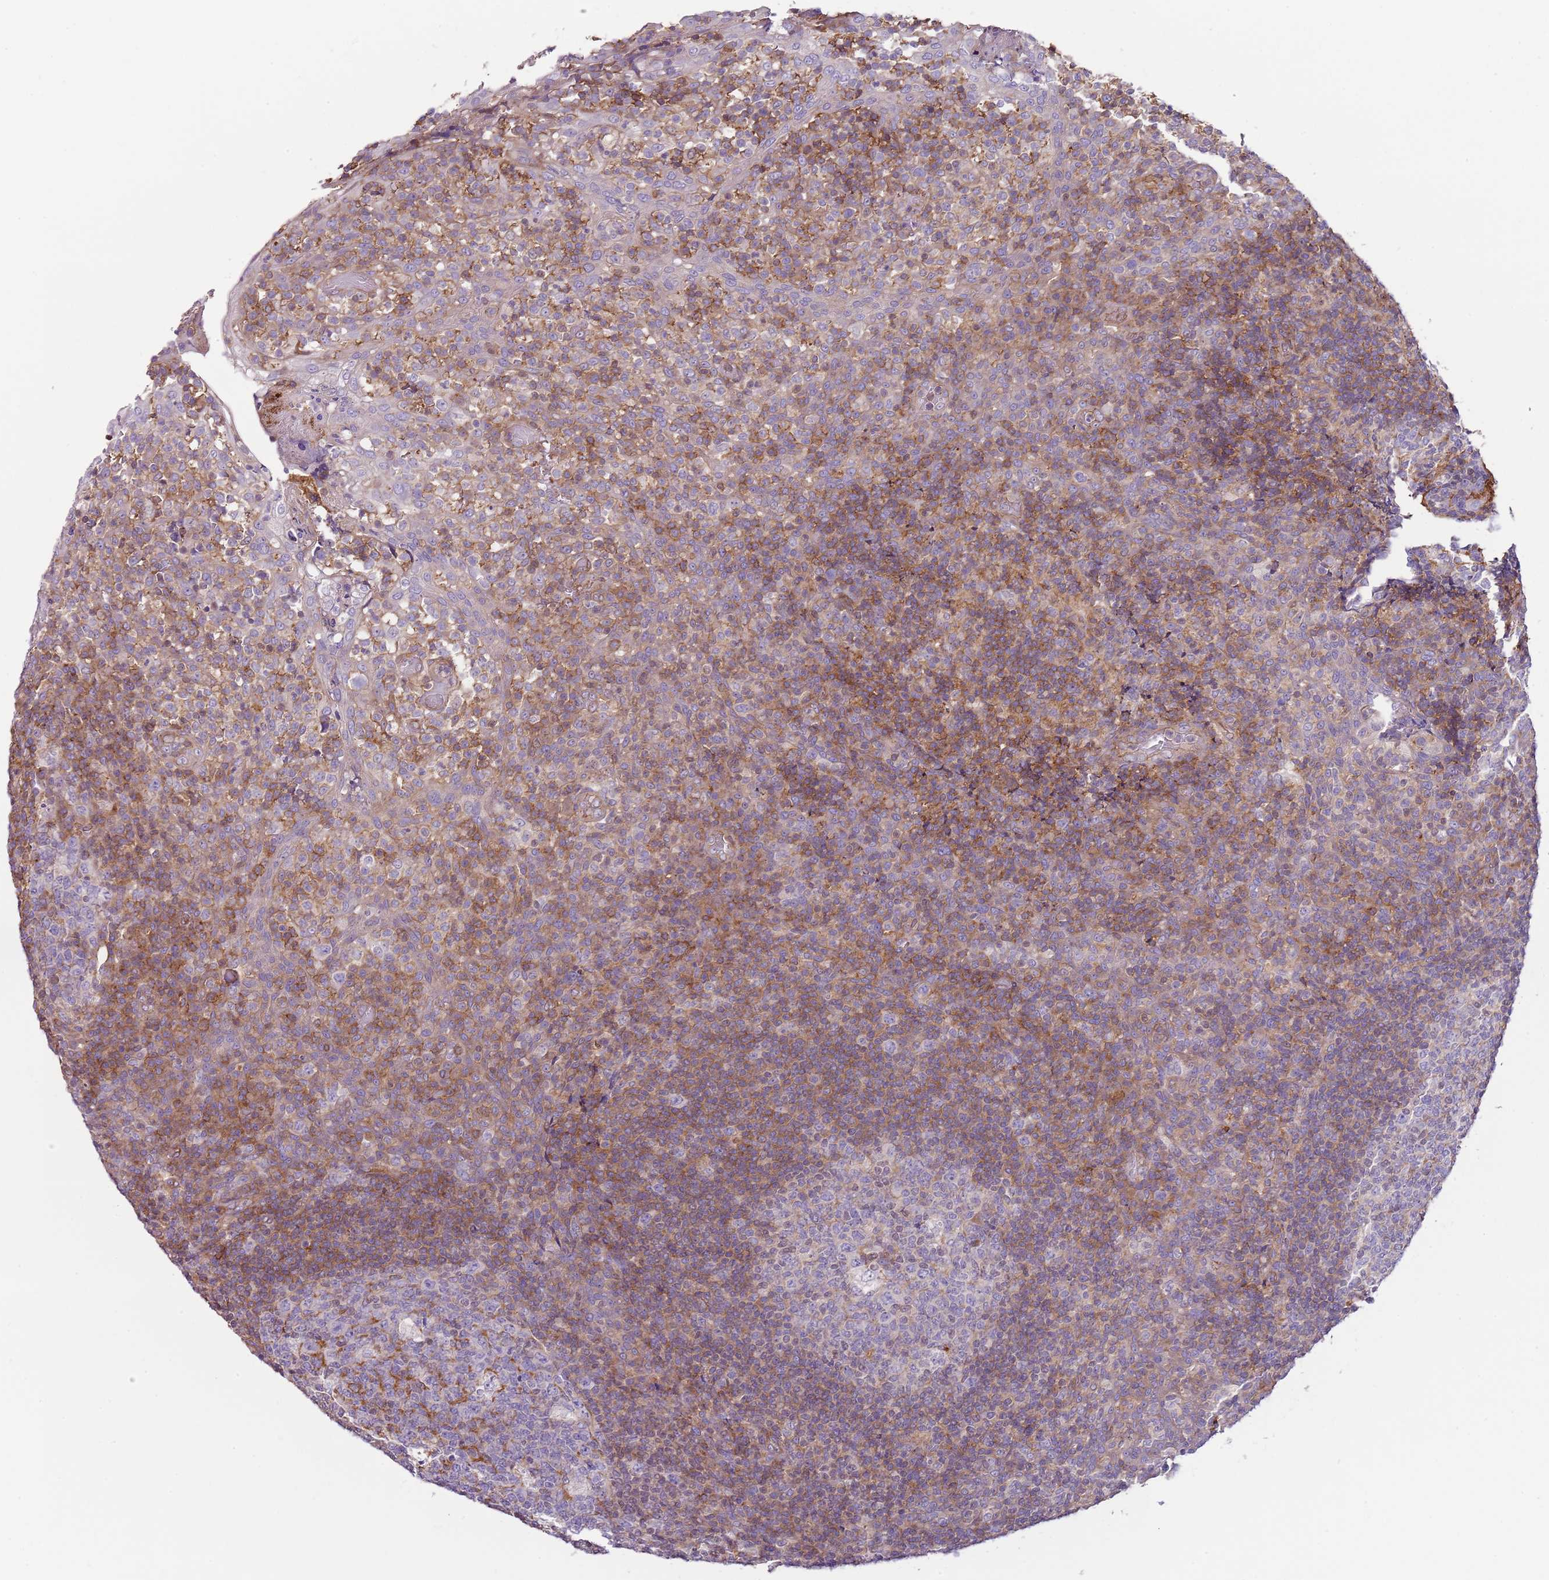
{"staining": {"intensity": "negative", "quantity": "none", "location": "none"}, "tissue": "tonsil", "cell_type": "Germinal center cells", "image_type": "normal", "snomed": [{"axis": "morphology", "description": "Normal tissue, NOS"}, {"axis": "topography", "description": "Tonsil"}], "caption": "Immunohistochemistry of benign human tonsil reveals no expression in germinal center cells. Brightfield microscopy of immunohistochemistry (IHC) stained with DAB (3,3'-diaminobenzidine) (brown) and hematoxylin (blue), captured at high magnification.", "gene": "GNAI1", "patient": {"sex": "female", "age": 19}}